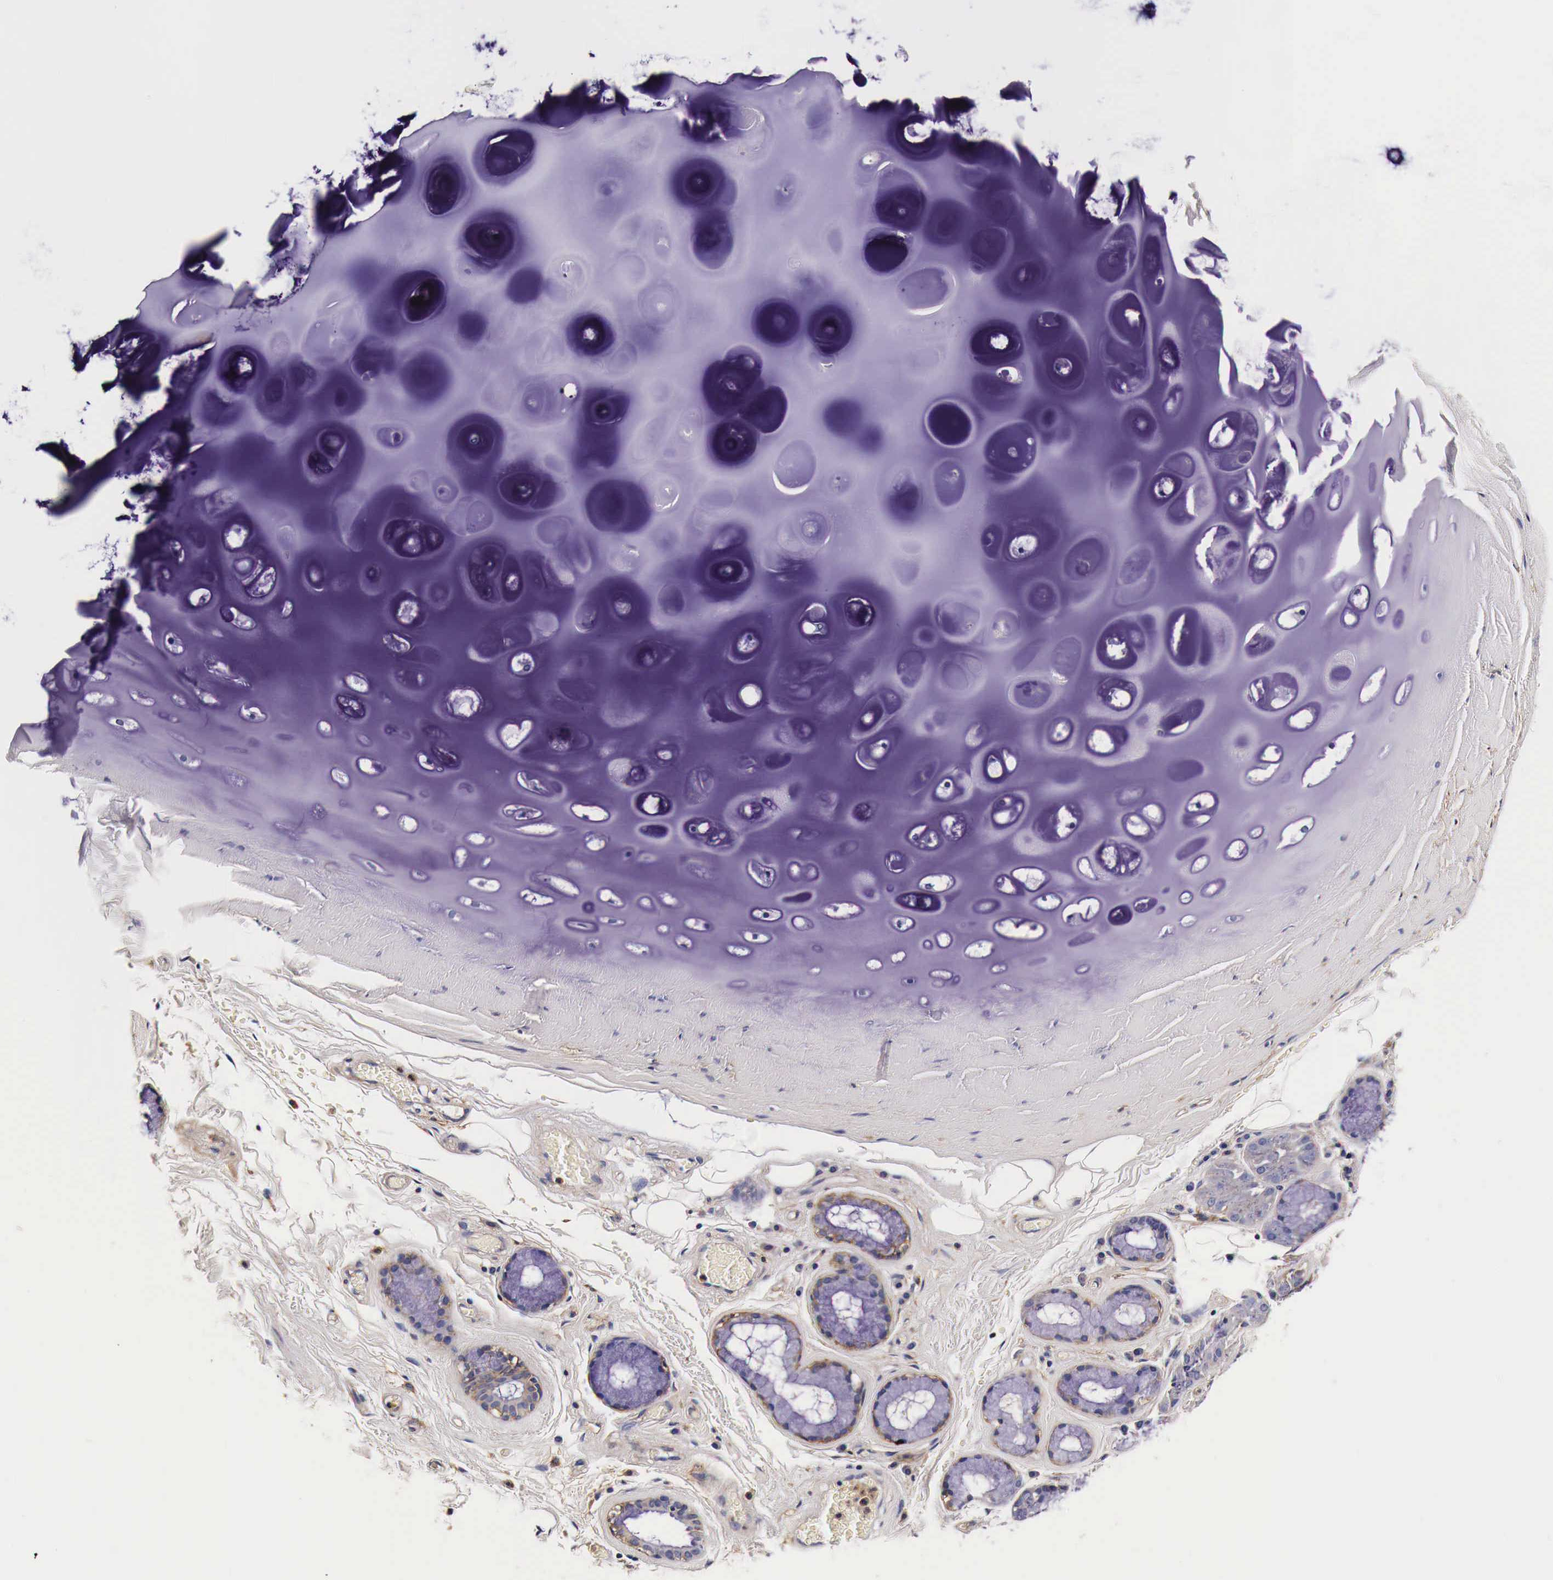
{"staining": {"intensity": "weak", "quantity": "<25%", "location": "cytoplasmic/membranous"}, "tissue": "bronchus", "cell_type": "Respiratory epithelial cells", "image_type": "normal", "snomed": [{"axis": "morphology", "description": "Normal tissue, NOS"}, {"axis": "topography", "description": "Cartilage tissue"}], "caption": "This is an IHC photomicrograph of benign human bronchus. There is no positivity in respiratory epithelial cells.", "gene": "RP2", "patient": {"sex": "female", "age": 63}}